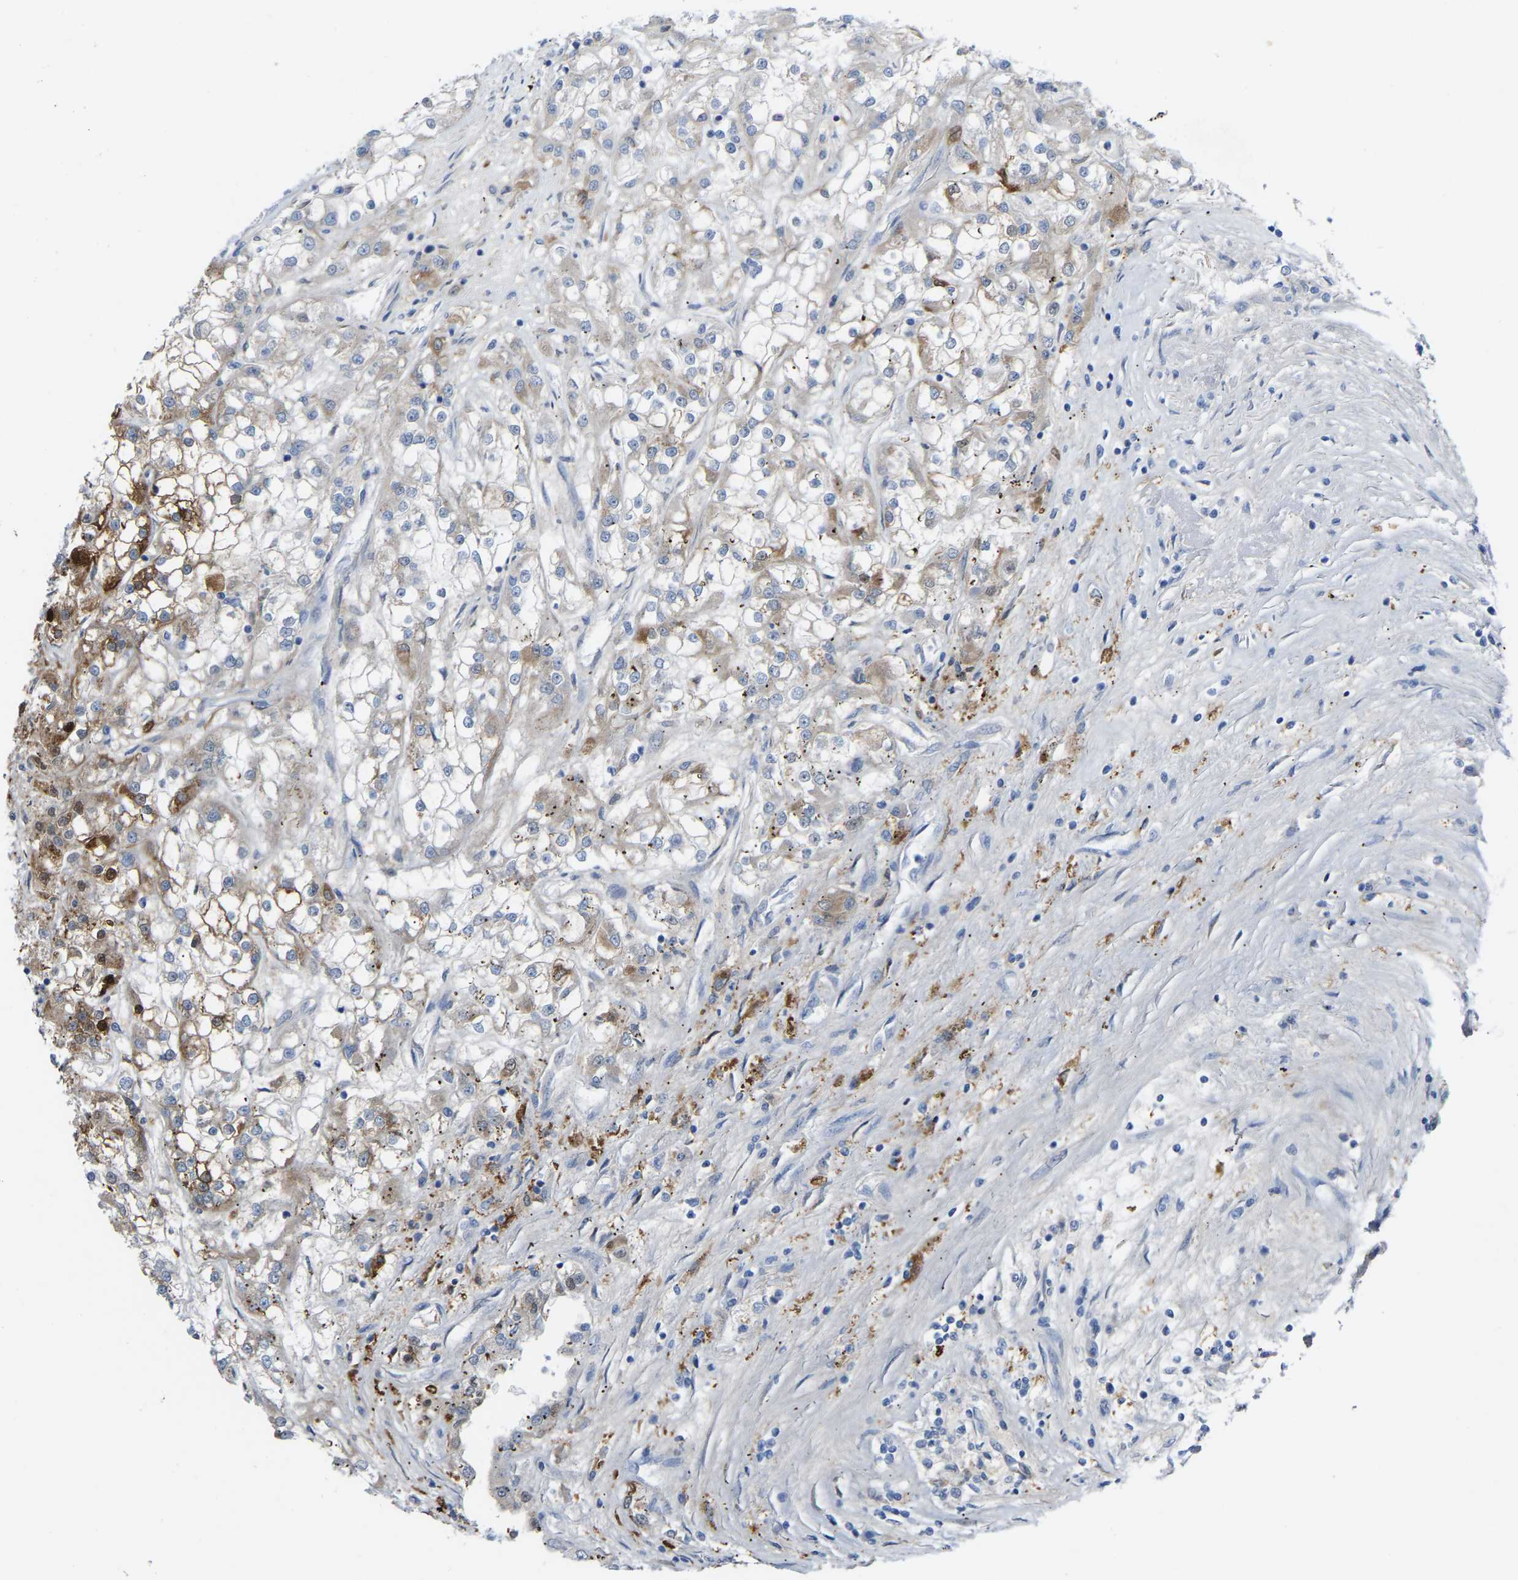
{"staining": {"intensity": "moderate", "quantity": "25%-75%", "location": "cytoplasmic/membranous"}, "tissue": "renal cancer", "cell_type": "Tumor cells", "image_type": "cancer", "snomed": [{"axis": "morphology", "description": "Adenocarcinoma, NOS"}, {"axis": "topography", "description": "Kidney"}], "caption": "Moderate cytoplasmic/membranous expression for a protein is seen in about 25%-75% of tumor cells of adenocarcinoma (renal) using IHC.", "gene": "ABTB2", "patient": {"sex": "female", "age": 52}}